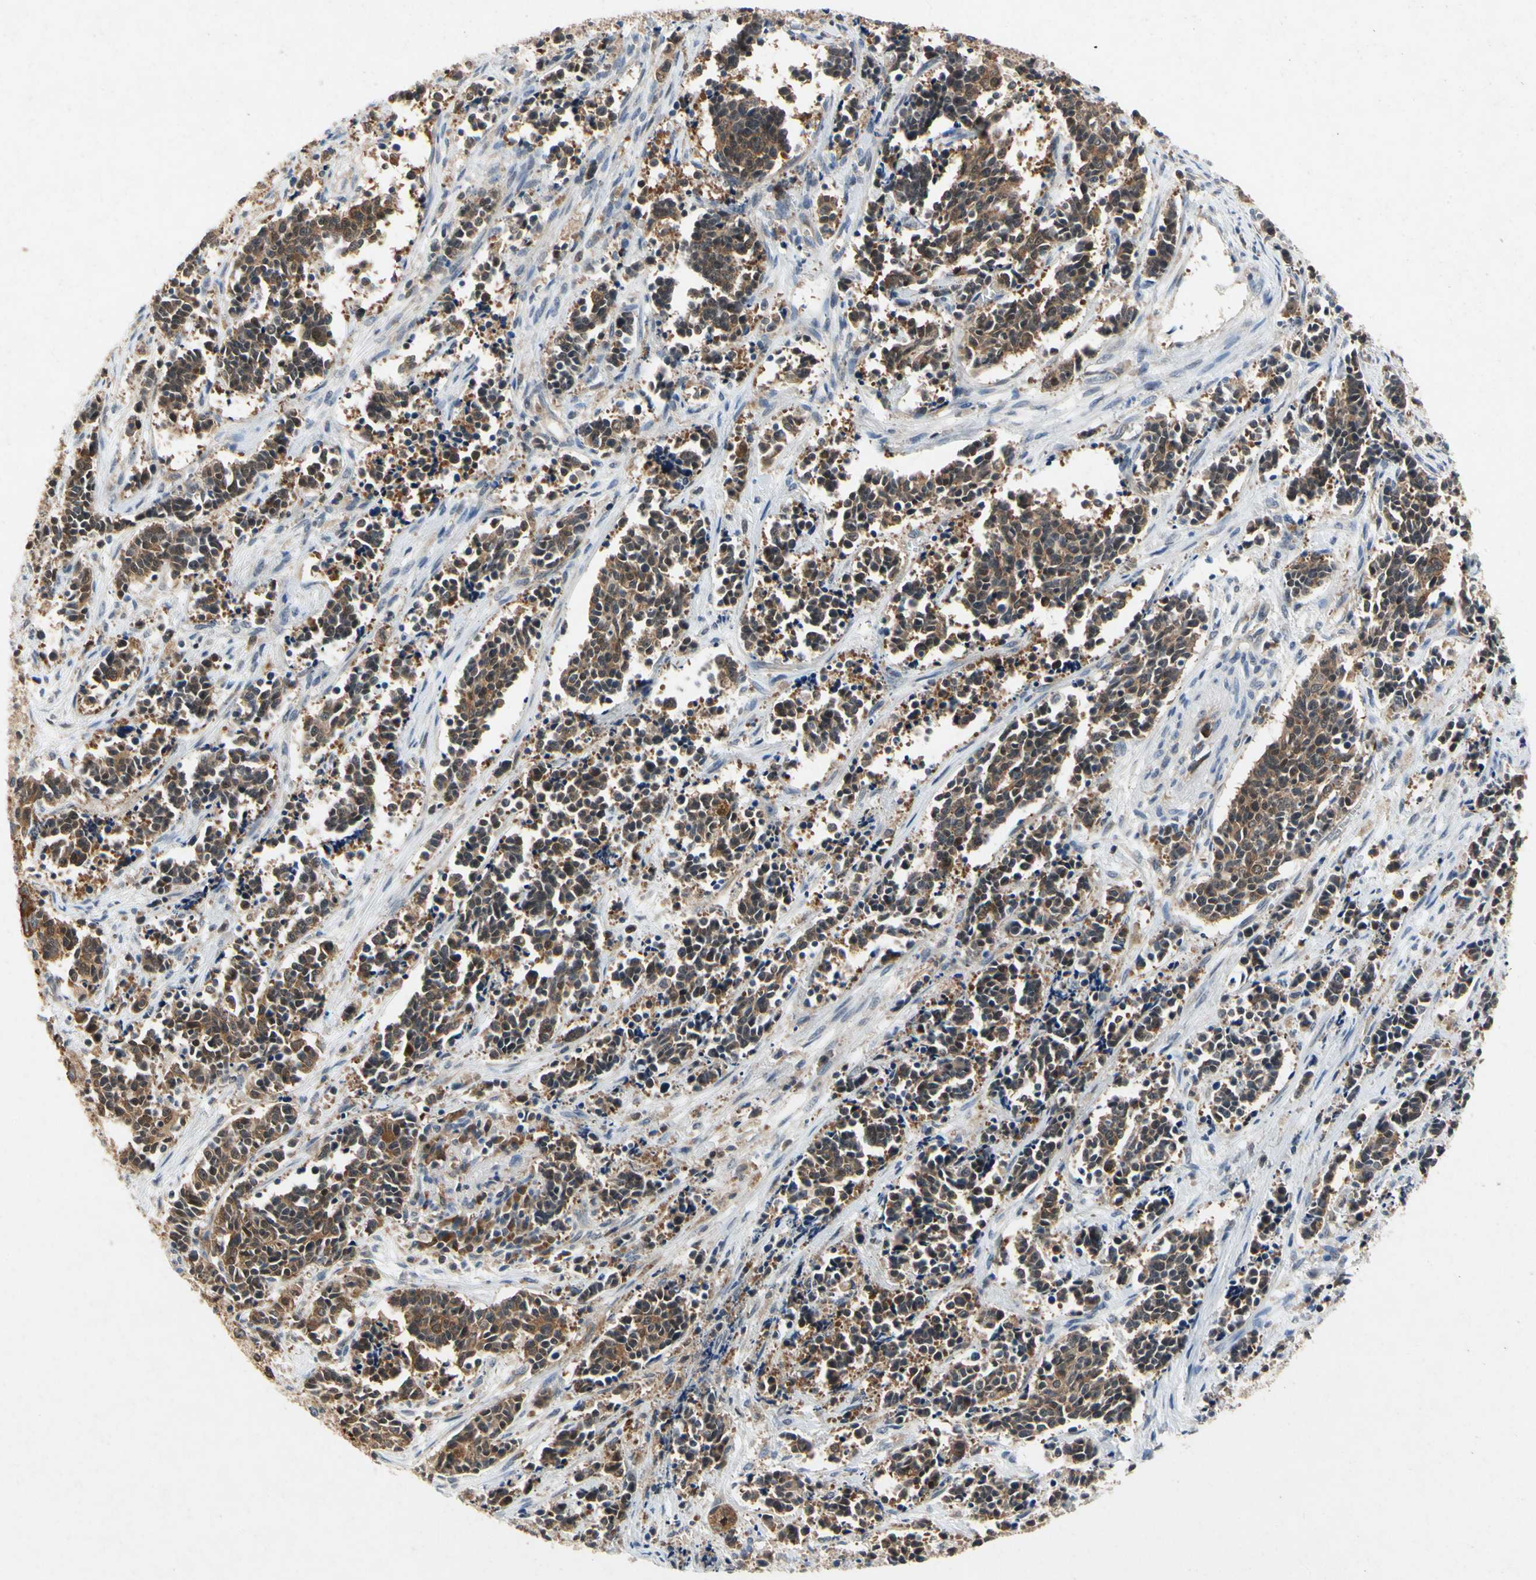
{"staining": {"intensity": "moderate", "quantity": ">75%", "location": "cytoplasmic/membranous"}, "tissue": "cervical cancer", "cell_type": "Tumor cells", "image_type": "cancer", "snomed": [{"axis": "morphology", "description": "Squamous cell carcinoma, NOS"}, {"axis": "topography", "description": "Cervix"}], "caption": "IHC staining of cervical squamous cell carcinoma, which shows medium levels of moderate cytoplasmic/membranous positivity in approximately >75% of tumor cells indicating moderate cytoplasmic/membranous protein staining. The staining was performed using DAB (3,3'-diaminobenzidine) (brown) for protein detection and nuclei were counterstained in hematoxylin (blue).", "gene": "RPS6KA1", "patient": {"sex": "female", "age": 35}}